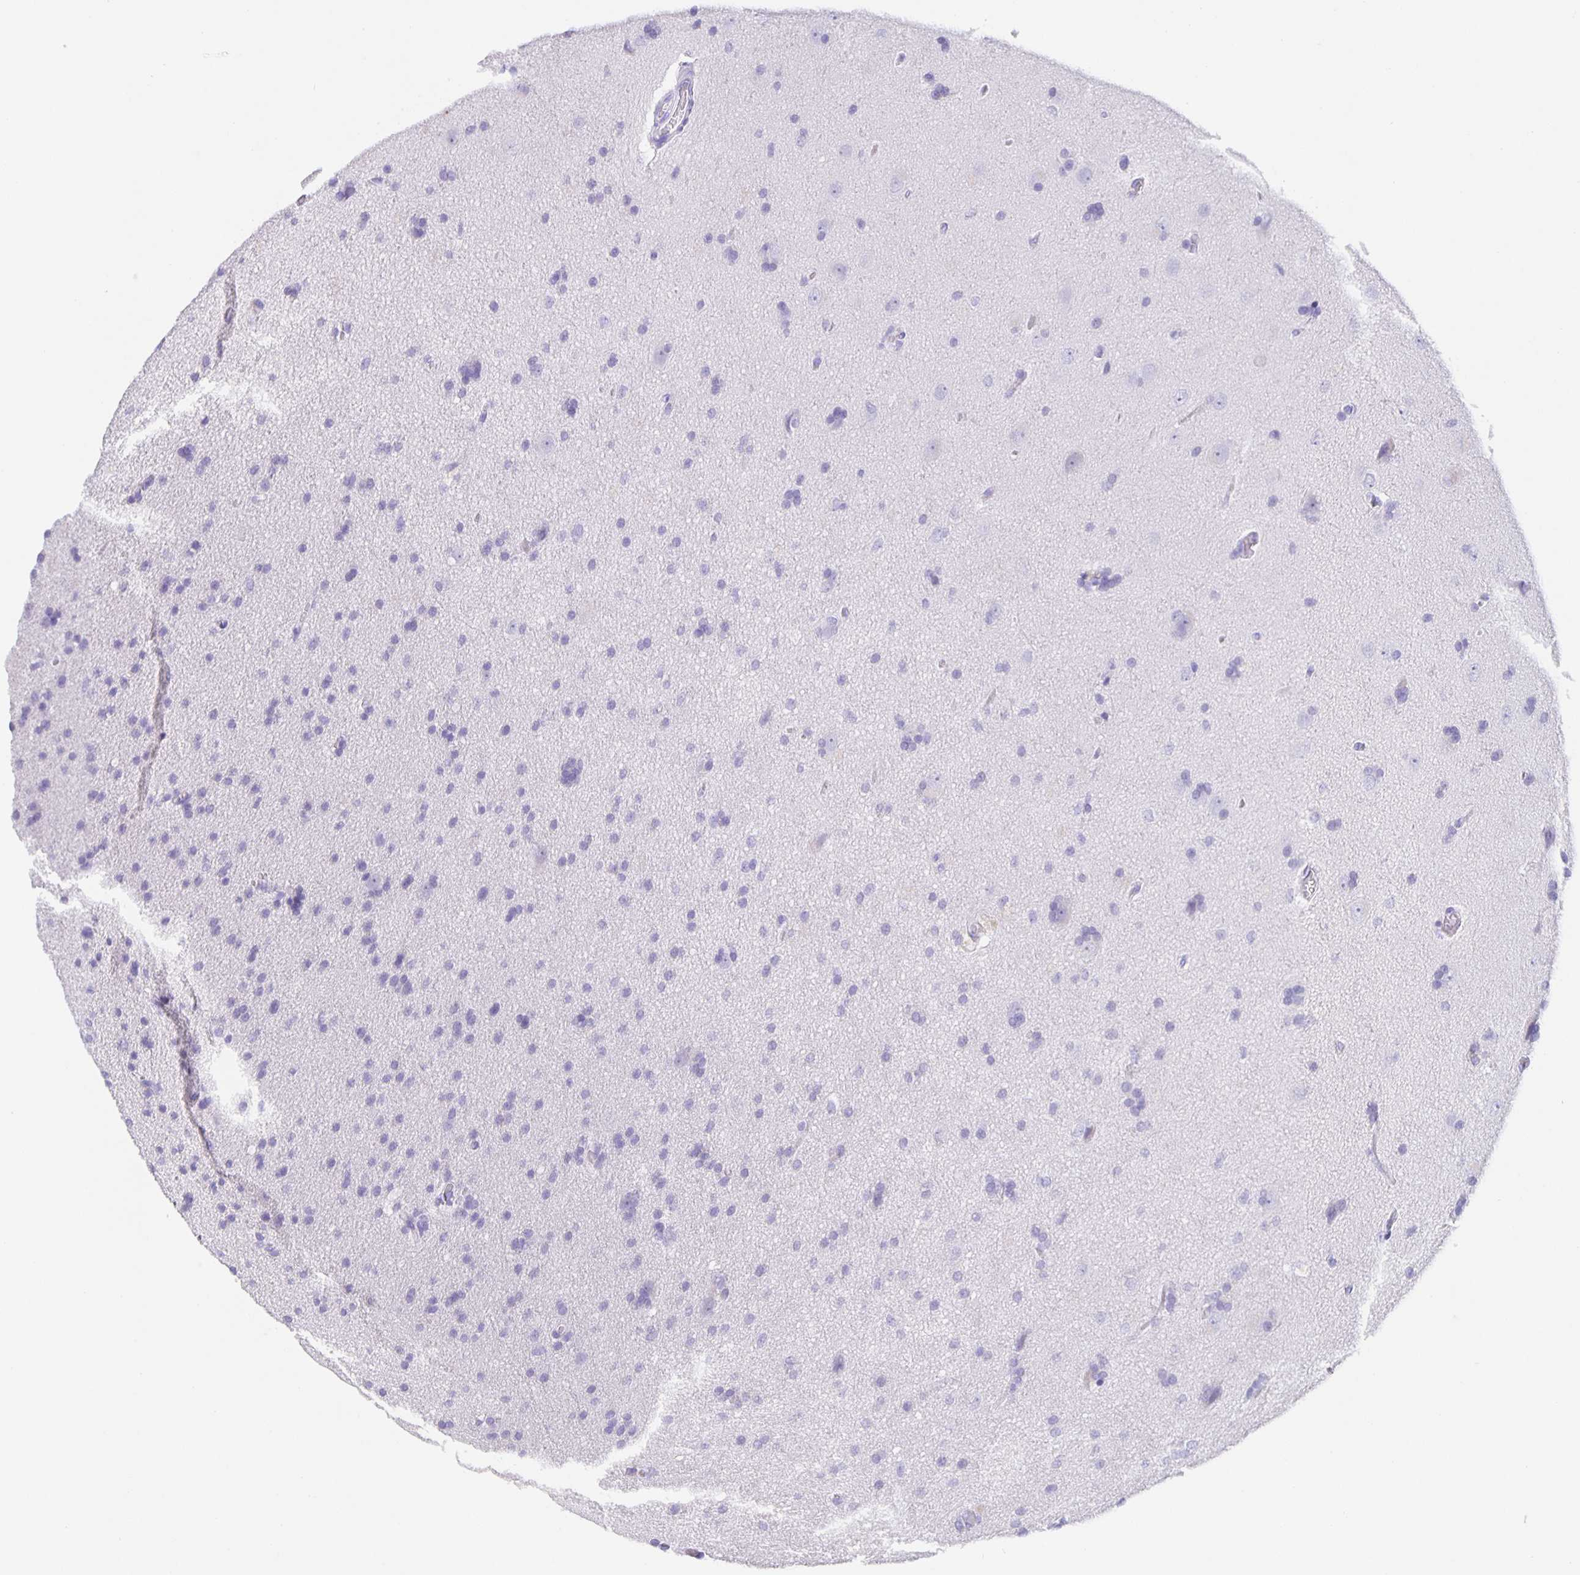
{"staining": {"intensity": "negative", "quantity": "none", "location": "none"}, "tissue": "glioma", "cell_type": "Tumor cells", "image_type": "cancer", "snomed": [{"axis": "morphology", "description": "Glioma, malignant, Low grade"}, {"axis": "topography", "description": "Brain"}], "caption": "An immunohistochemistry image of low-grade glioma (malignant) is shown. There is no staining in tumor cells of low-grade glioma (malignant). (DAB (3,3'-diaminobenzidine) IHC with hematoxylin counter stain).", "gene": "GUCA2A", "patient": {"sex": "female", "age": 54}}